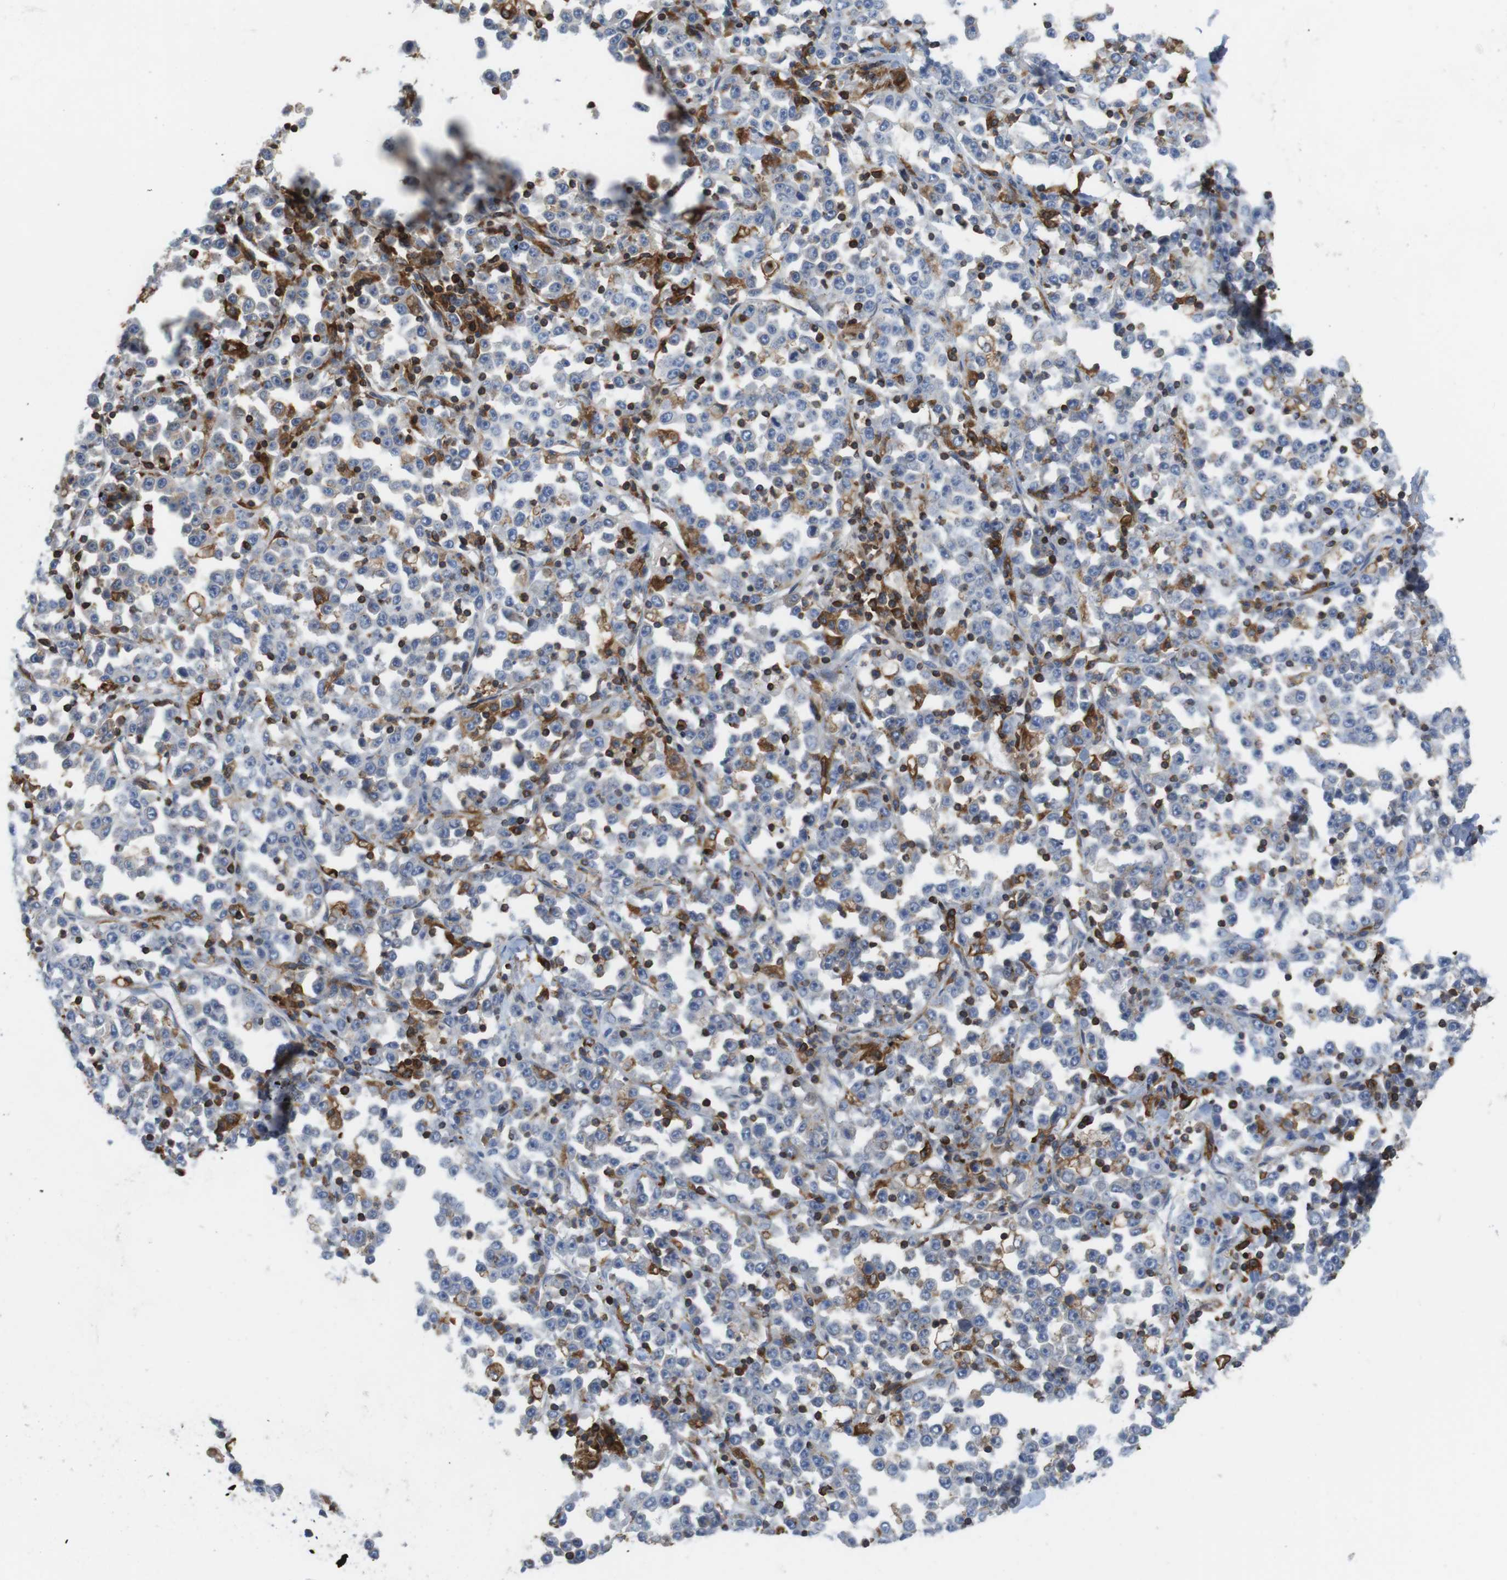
{"staining": {"intensity": "negative", "quantity": "none", "location": "none"}, "tissue": "stomach cancer", "cell_type": "Tumor cells", "image_type": "cancer", "snomed": [{"axis": "morphology", "description": "Normal tissue, NOS"}, {"axis": "morphology", "description": "Adenocarcinoma, NOS"}, {"axis": "topography", "description": "Stomach, upper"}, {"axis": "topography", "description": "Stomach"}], "caption": "There is no significant positivity in tumor cells of stomach adenocarcinoma.", "gene": "ARL6IP5", "patient": {"sex": "male", "age": 59}}